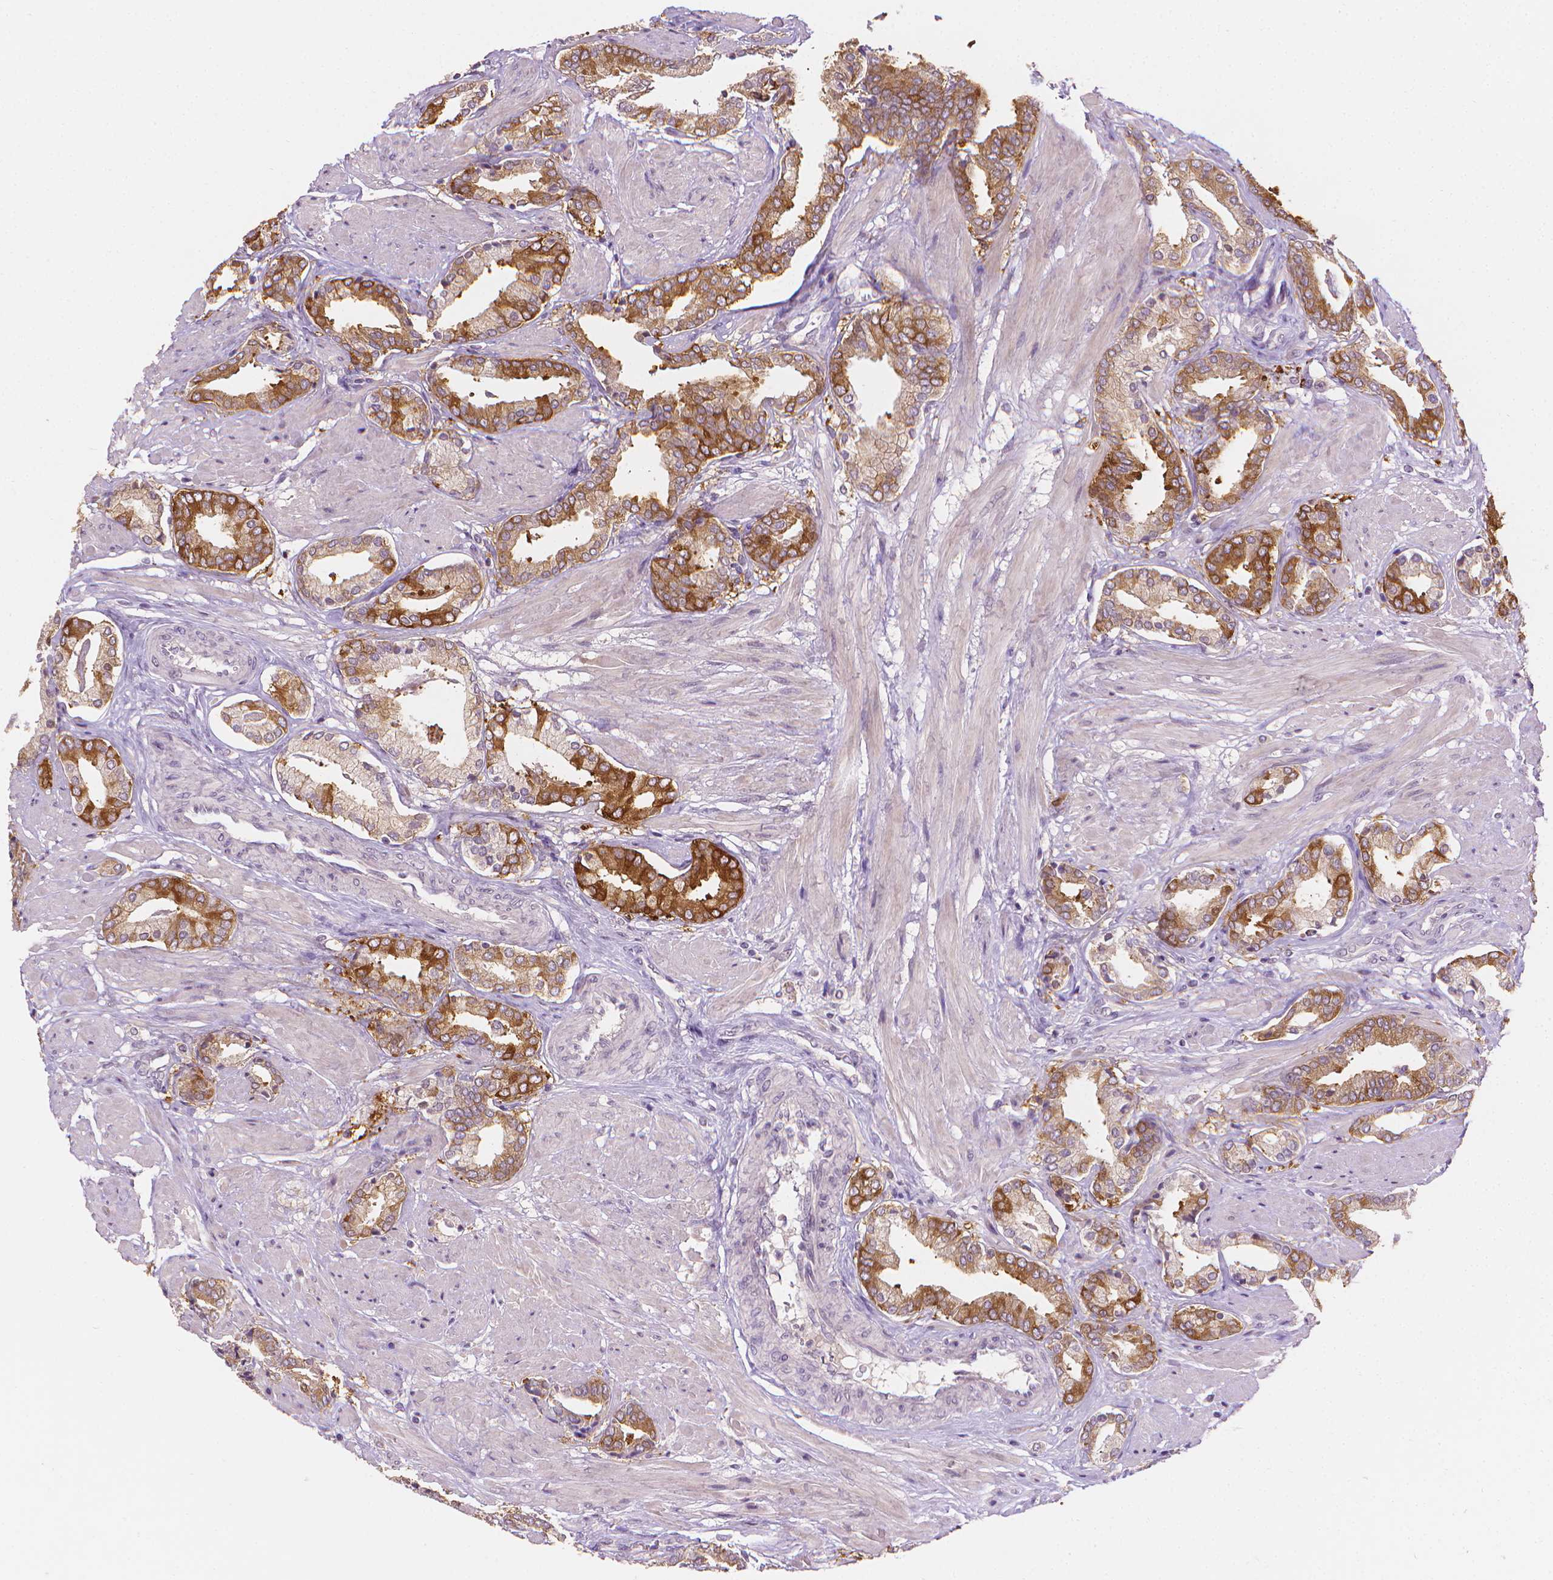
{"staining": {"intensity": "strong", "quantity": "25%-75%", "location": "cytoplasmic/membranous"}, "tissue": "prostate cancer", "cell_type": "Tumor cells", "image_type": "cancer", "snomed": [{"axis": "morphology", "description": "Adenocarcinoma, High grade"}, {"axis": "topography", "description": "Prostate"}], "caption": "Strong cytoplasmic/membranous staining is identified in about 25%-75% of tumor cells in prostate cancer (adenocarcinoma (high-grade)). The protein of interest is shown in brown color, while the nuclei are stained blue.", "gene": "FASN", "patient": {"sex": "male", "age": 56}}